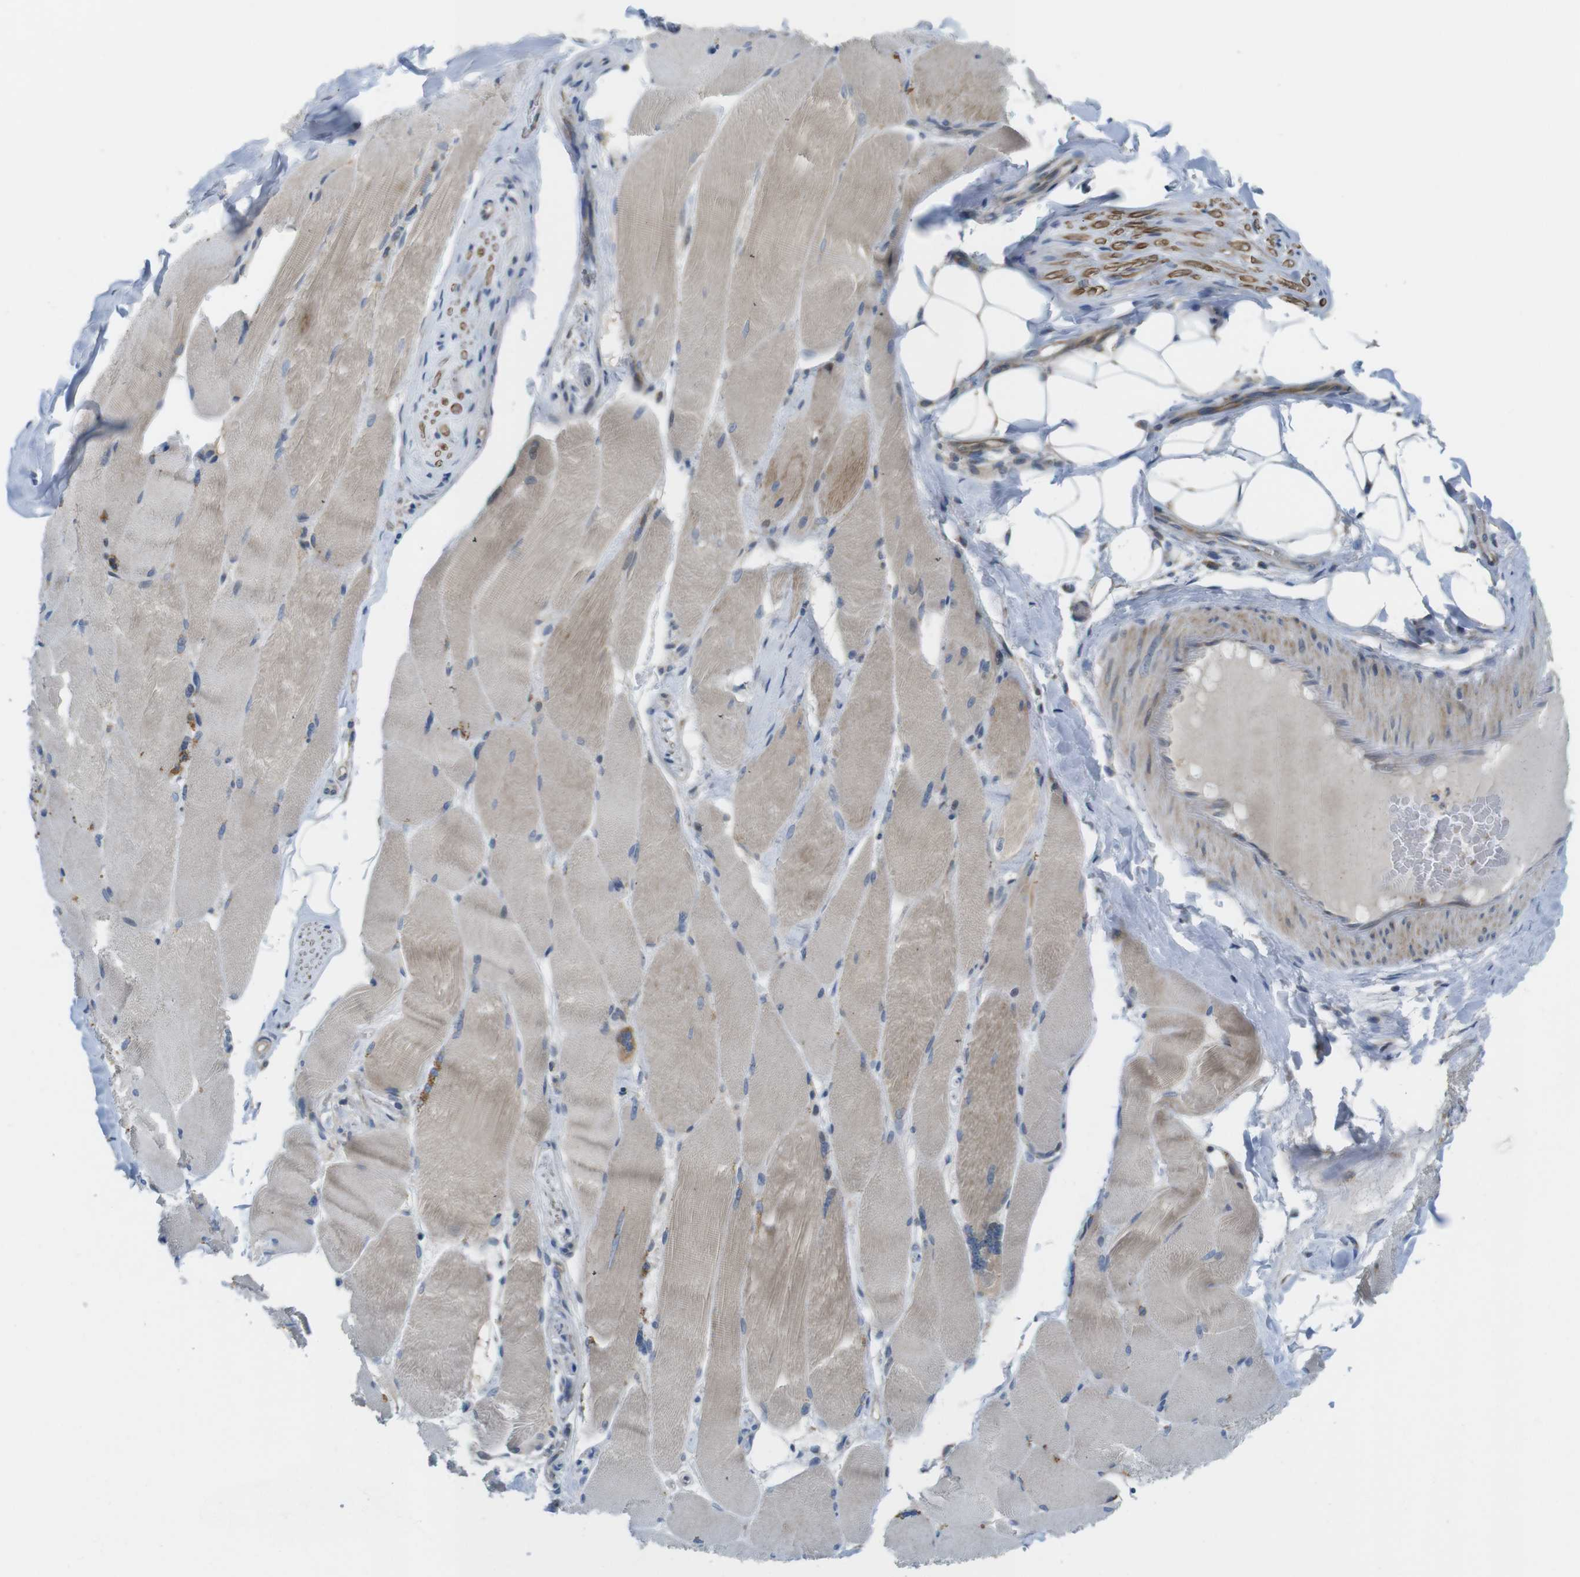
{"staining": {"intensity": "weak", "quantity": "25%-75%", "location": "cytoplasmic/membranous"}, "tissue": "skeletal muscle", "cell_type": "Myocytes", "image_type": "normal", "snomed": [{"axis": "morphology", "description": "Normal tissue, NOS"}, {"axis": "topography", "description": "Skin"}, {"axis": "topography", "description": "Skeletal muscle"}], "caption": "Immunohistochemical staining of unremarkable human skeletal muscle reveals weak cytoplasmic/membranous protein positivity in approximately 25%-75% of myocytes.", "gene": "MARCHF1", "patient": {"sex": "male", "age": 83}}